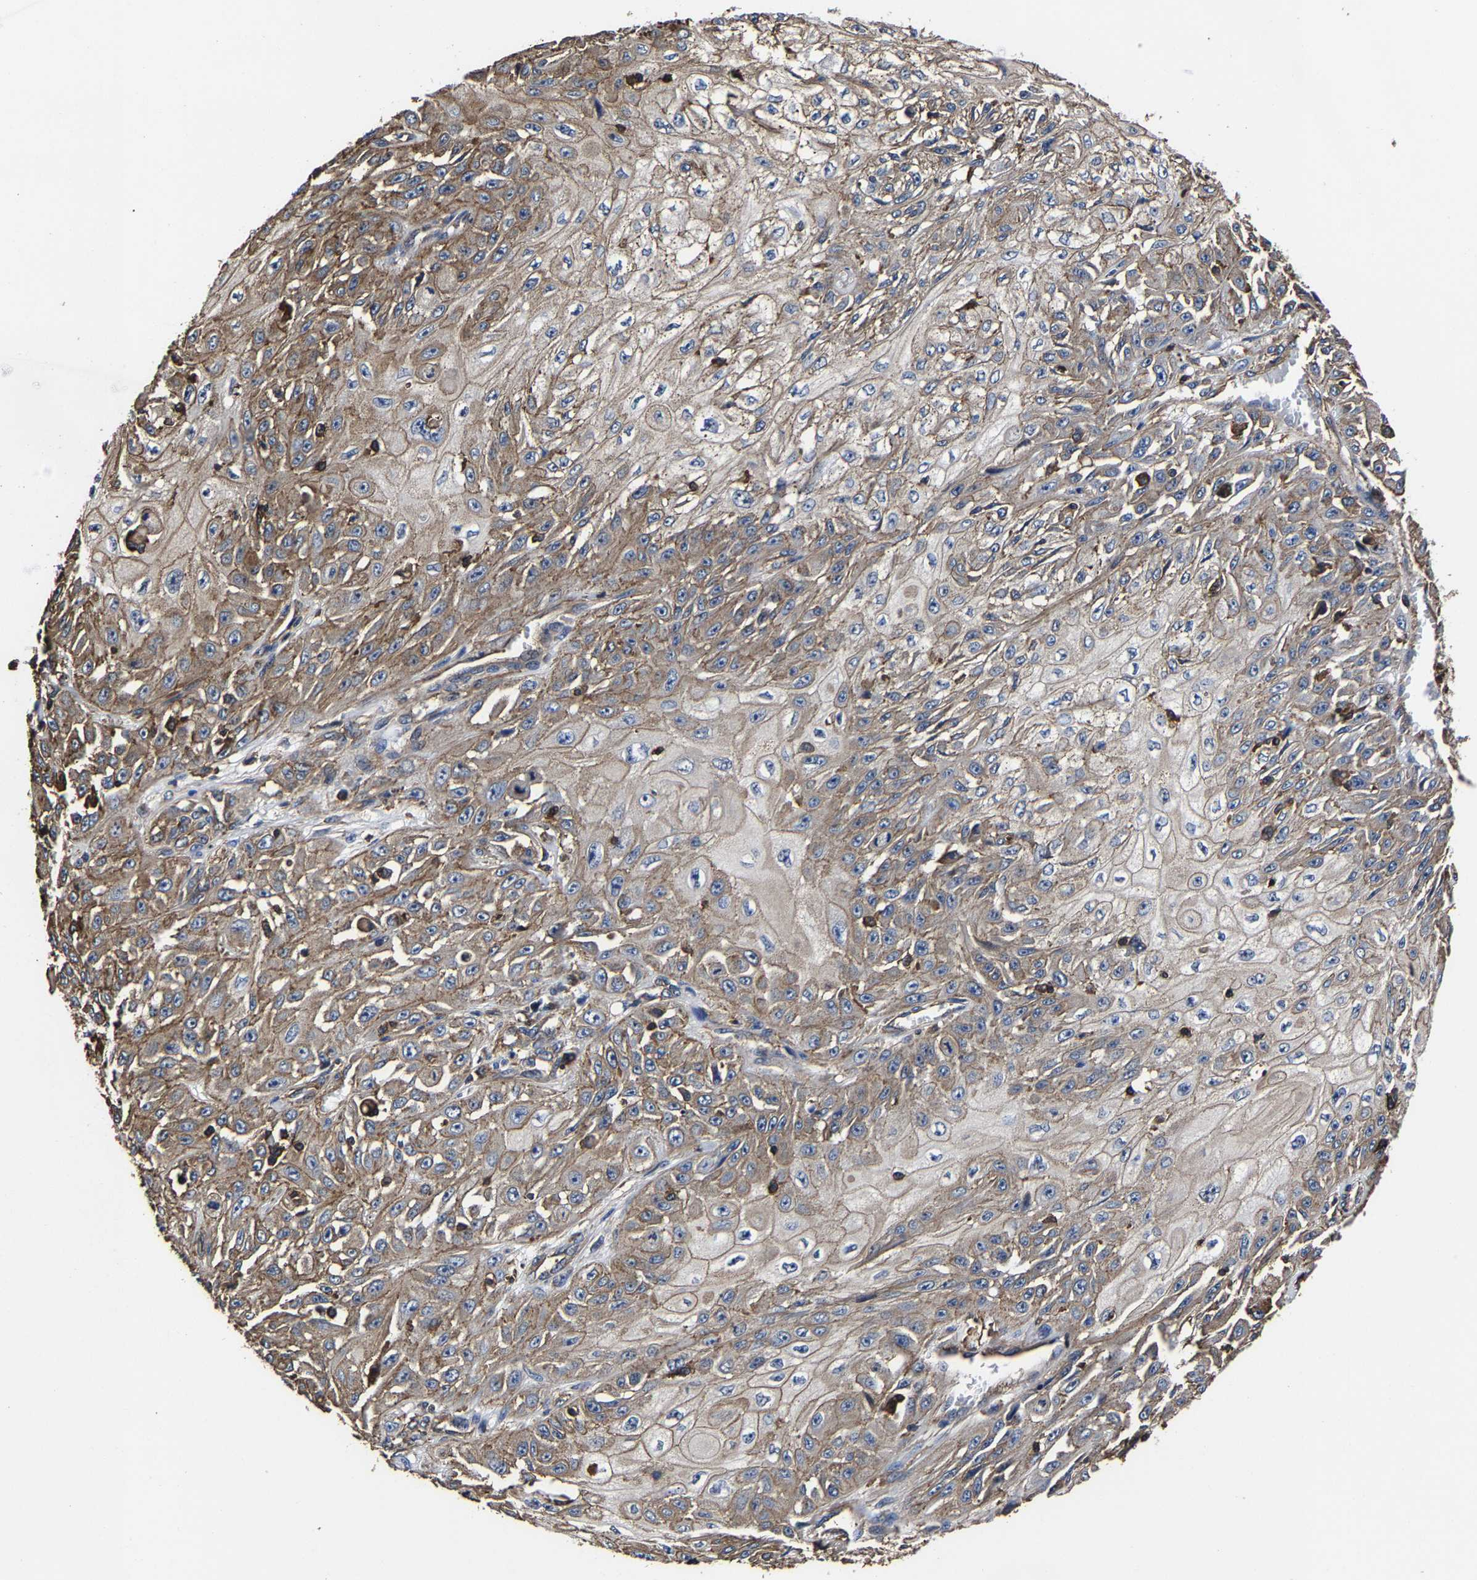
{"staining": {"intensity": "moderate", "quantity": "25%-75%", "location": "cytoplasmic/membranous"}, "tissue": "skin cancer", "cell_type": "Tumor cells", "image_type": "cancer", "snomed": [{"axis": "morphology", "description": "Squamous cell carcinoma, NOS"}, {"axis": "morphology", "description": "Squamous cell carcinoma, metastatic, NOS"}, {"axis": "topography", "description": "Skin"}, {"axis": "topography", "description": "Lymph node"}], "caption": "Brown immunohistochemical staining in human metastatic squamous cell carcinoma (skin) reveals moderate cytoplasmic/membranous expression in approximately 25%-75% of tumor cells.", "gene": "SSH3", "patient": {"sex": "male", "age": 75}}